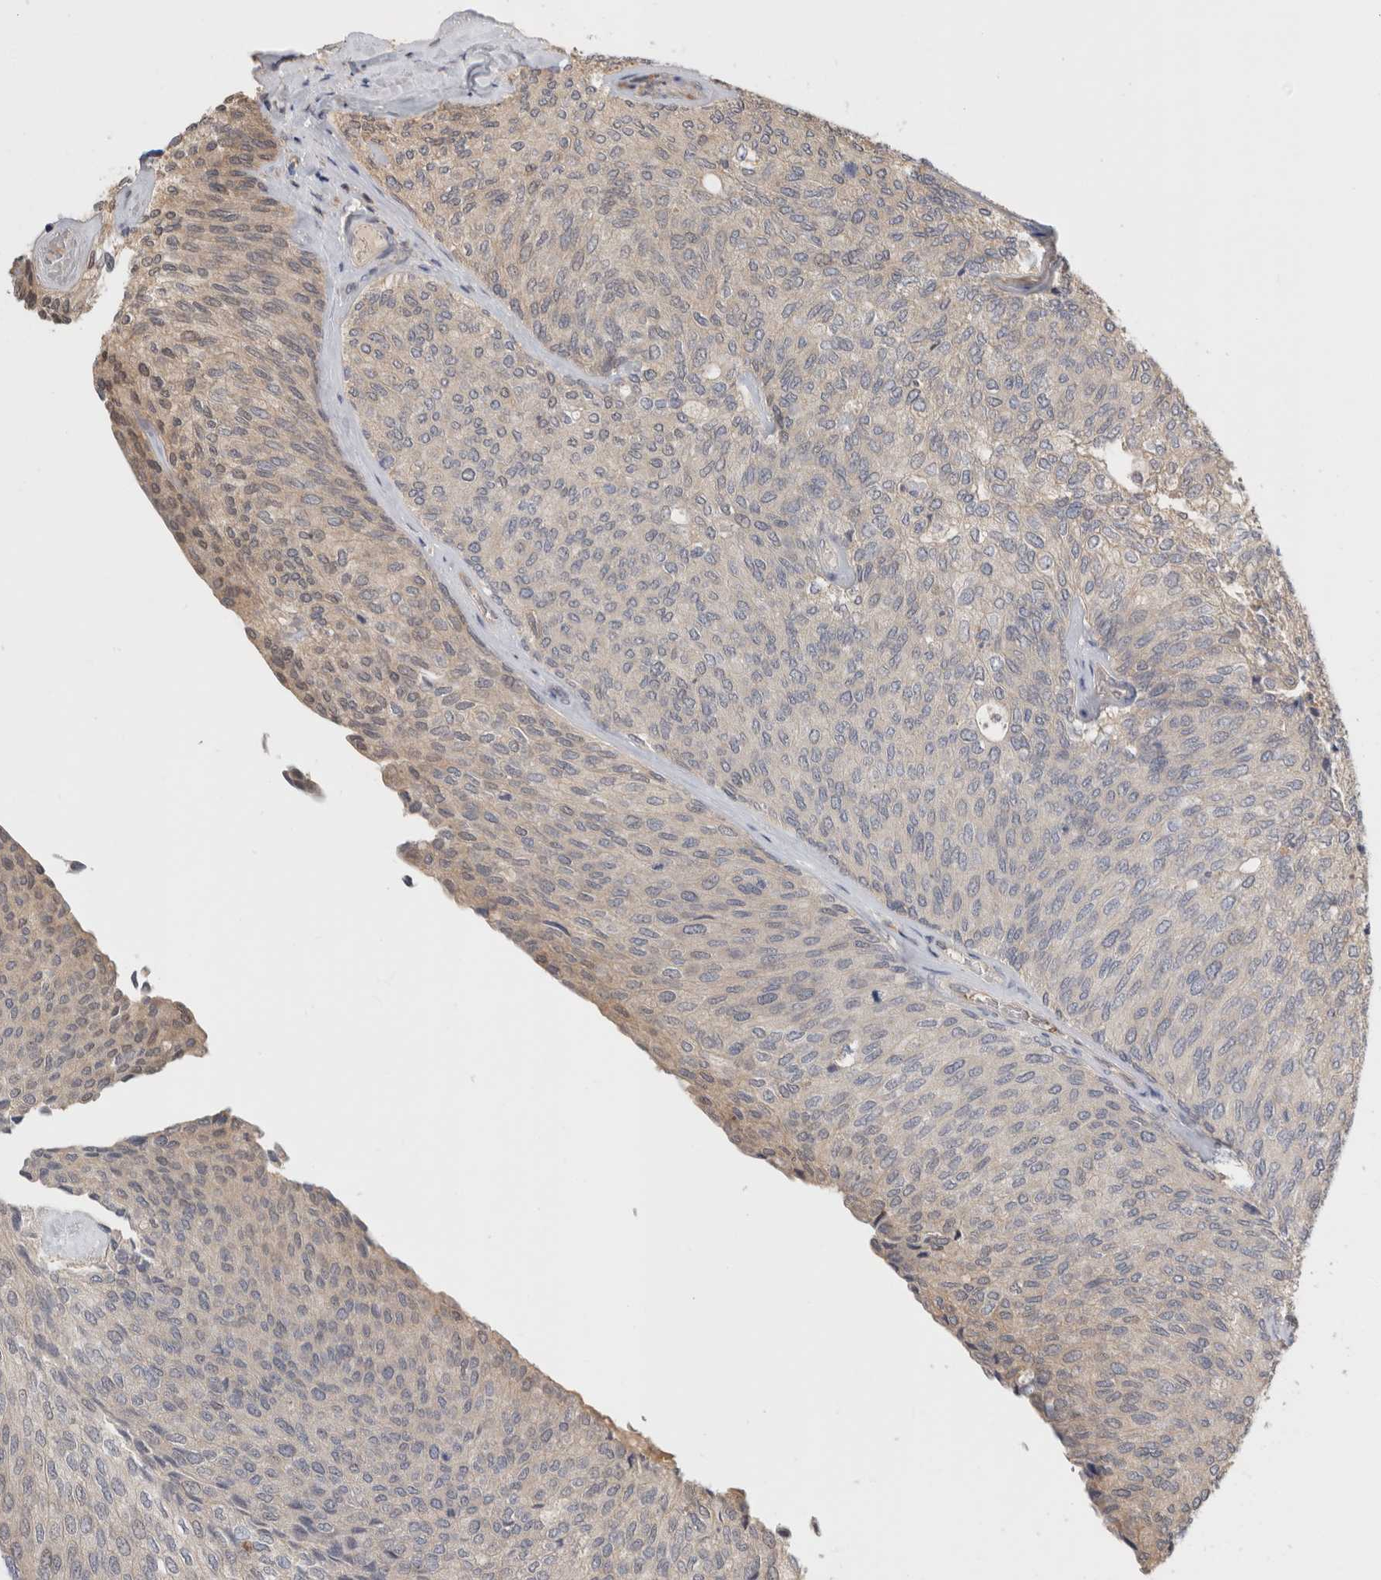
{"staining": {"intensity": "weak", "quantity": "<25%", "location": "cytoplasmic/membranous"}, "tissue": "urothelial cancer", "cell_type": "Tumor cells", "image_type": "cancer", "snomed": [{"axis": "morphology", "description": "Urothelial carcinoma, Low grade"}, {"axis": "topography", "description": "Urinary bladder"}], "caption": "DAB (3,3'-diaminobenzidine) immunohistochemical staining of urothelial cancer exhibits no significant positivity in tumor cells.", "gene": "PGM1", "patient": {"sex": "female", "age": 79}}